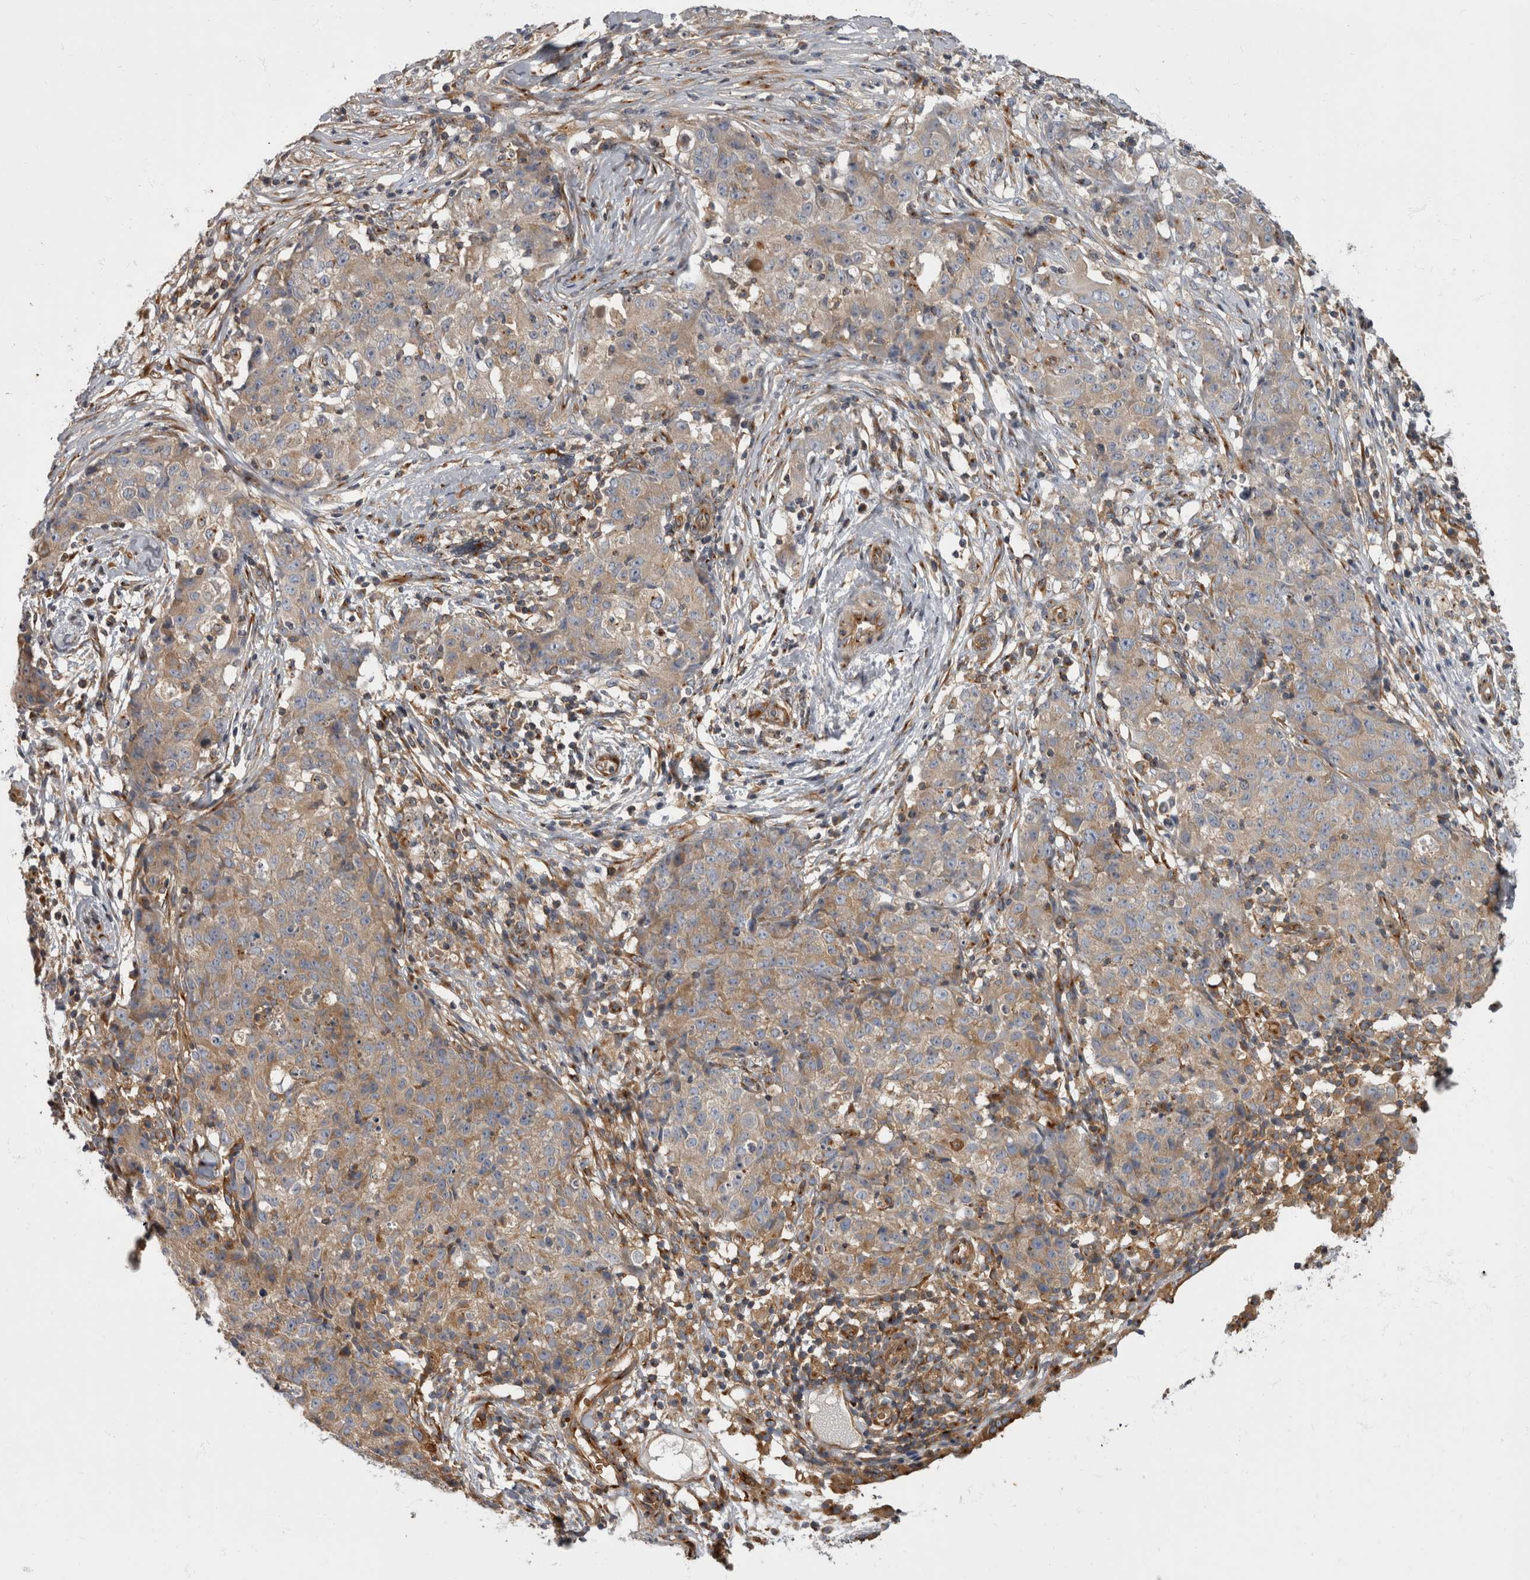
{"staining": {"intensity": "weak", "quantity": "<25%", "location": "cytoplasmic/membranous"}, "tissue": "ovarian cancer", "cell_type": "Tumor cells", "image_type": "cancer", "snomed": [{"axis": "morphology", "description": "Carcinoma, endometroid"}, {"axis": "topography", "description": "Ovary"}], "caption": "Human endometroid carcinoma (ovarian) stained for a protein using immunohistochemistry (IHC) exhibits no expression in tumor cells.", "gene": "HOOK3", "patient": {"sex": "female", "age": 42}}